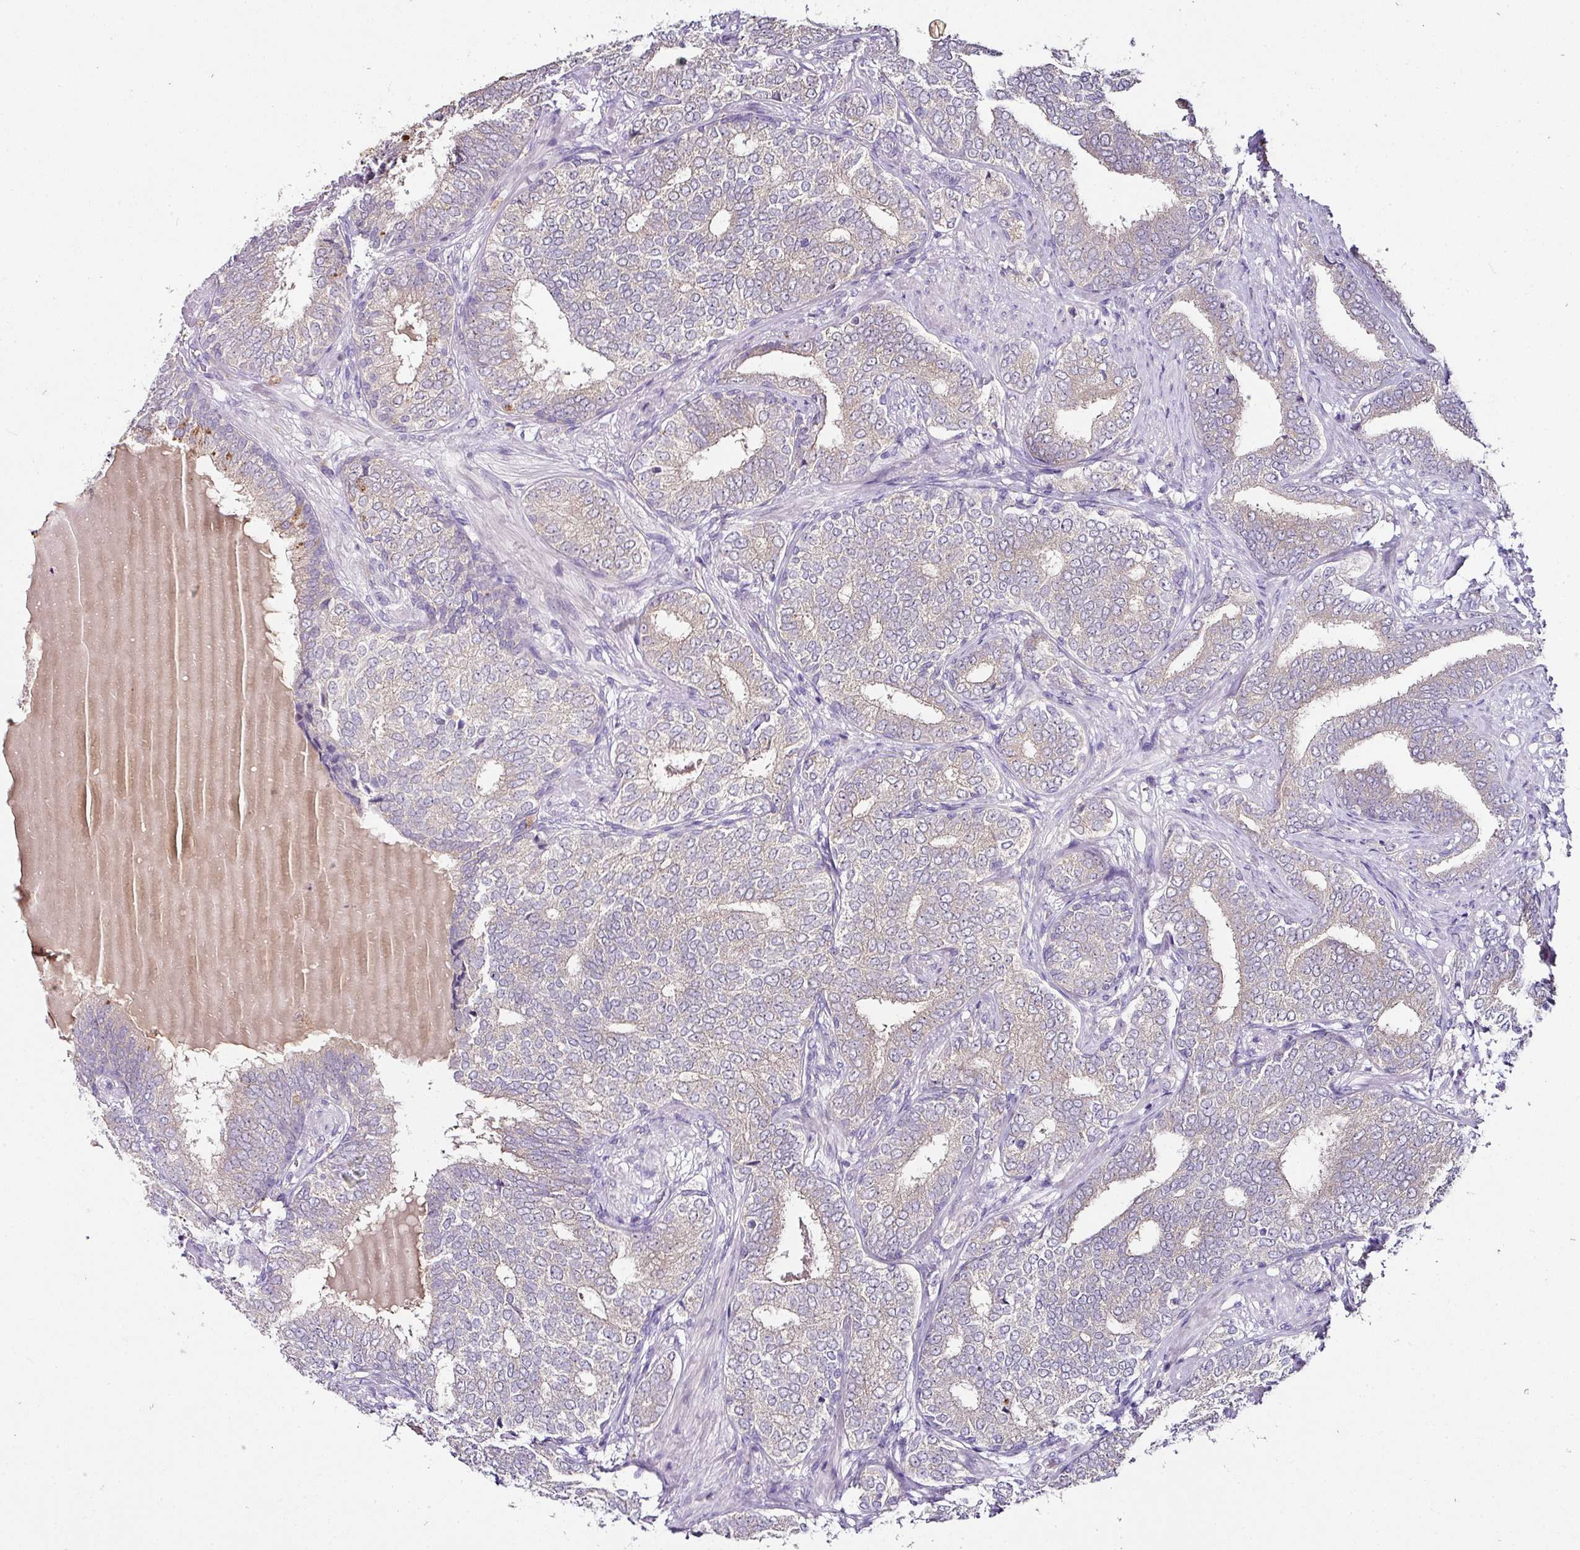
{"staining": {"intensity": "negative", "quantity": "none", "location": "none"}, "tissue": "prostate cancer", "cell_type": "Tumor cells", "image_type": "cancer", "snomed": [{"axis": "morphology", "description": "Adenocarcinoma, High grade"}, {"axis": "topography", "description": "Prostate"}], "caption": "There is no significant expression in tumor cells of adenocarcinoma (high-grade) (prostate). The staining was performed using DAB (3,3'-diaminobenzidine) to visualize the protein expression in brown, while the nuclei were stained in blue with hematoxylin (Magnification: 20x).", "gene": "SKIC2", "patient": {"sex": "male", "age": 72}}